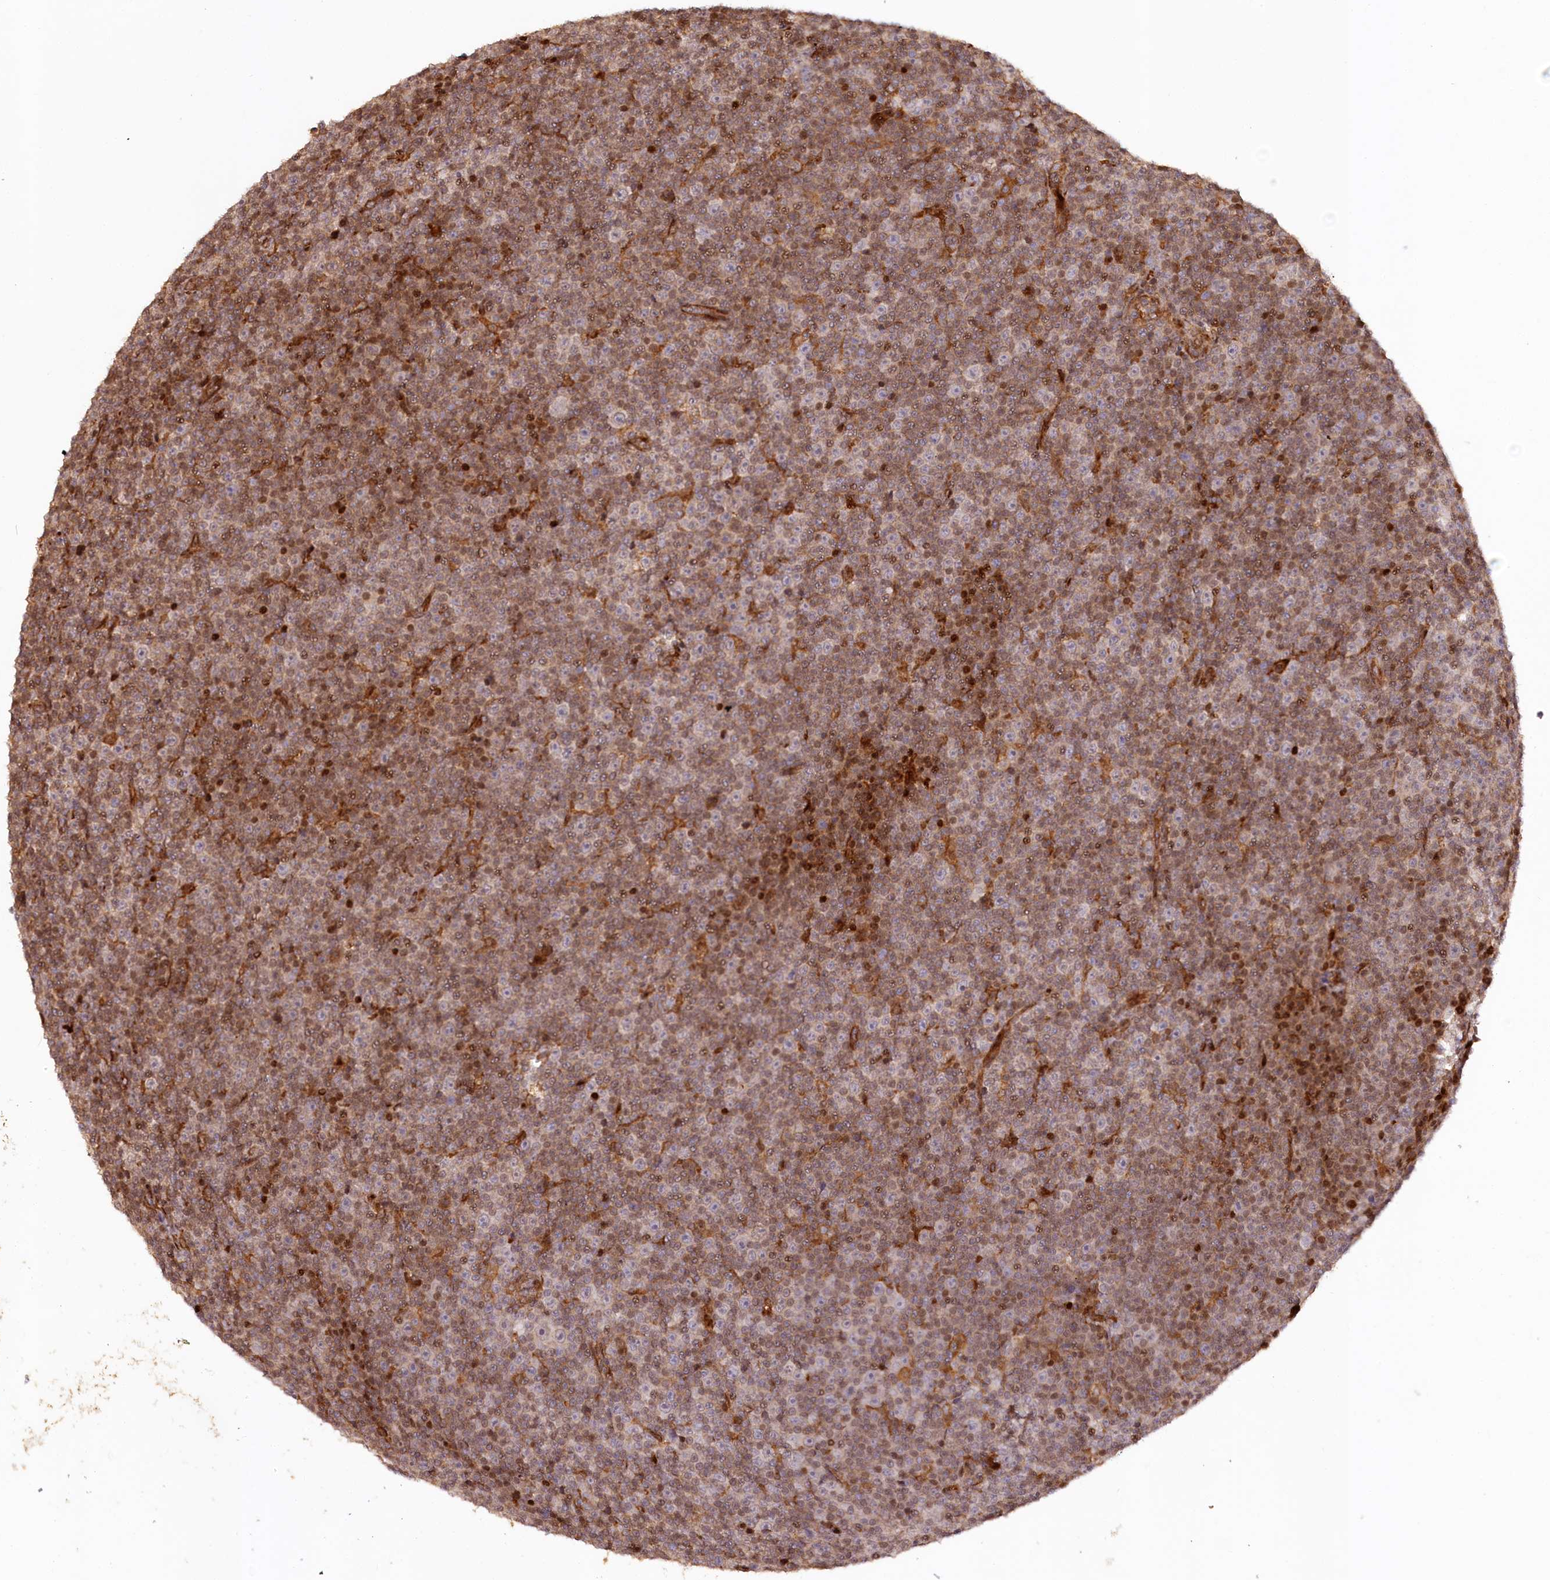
{"staining": {"intensity": "moderate", "quantity": "25%-75%", "location": "cytoplasmic/membranous"}, "tissue": "lymphoma", "cell_type": "Tumor cells", "image_type": "cancer", "snomed": [{"axis": "morphology", "description": "Malignant lymphoma, non-Hodgkin's type, Low grade"}, {"axis": "topography", "description": "Lymph node"}], "caption": "A brown stain labels moderate cytoplasmic/membranous staining of a protein in human lymphoma tumor cells. (brown staining indicates protein expression, while blue staining denotes nuclei).", "gene": "KIF14", "patient": {"sex": "female", "age": 67}}